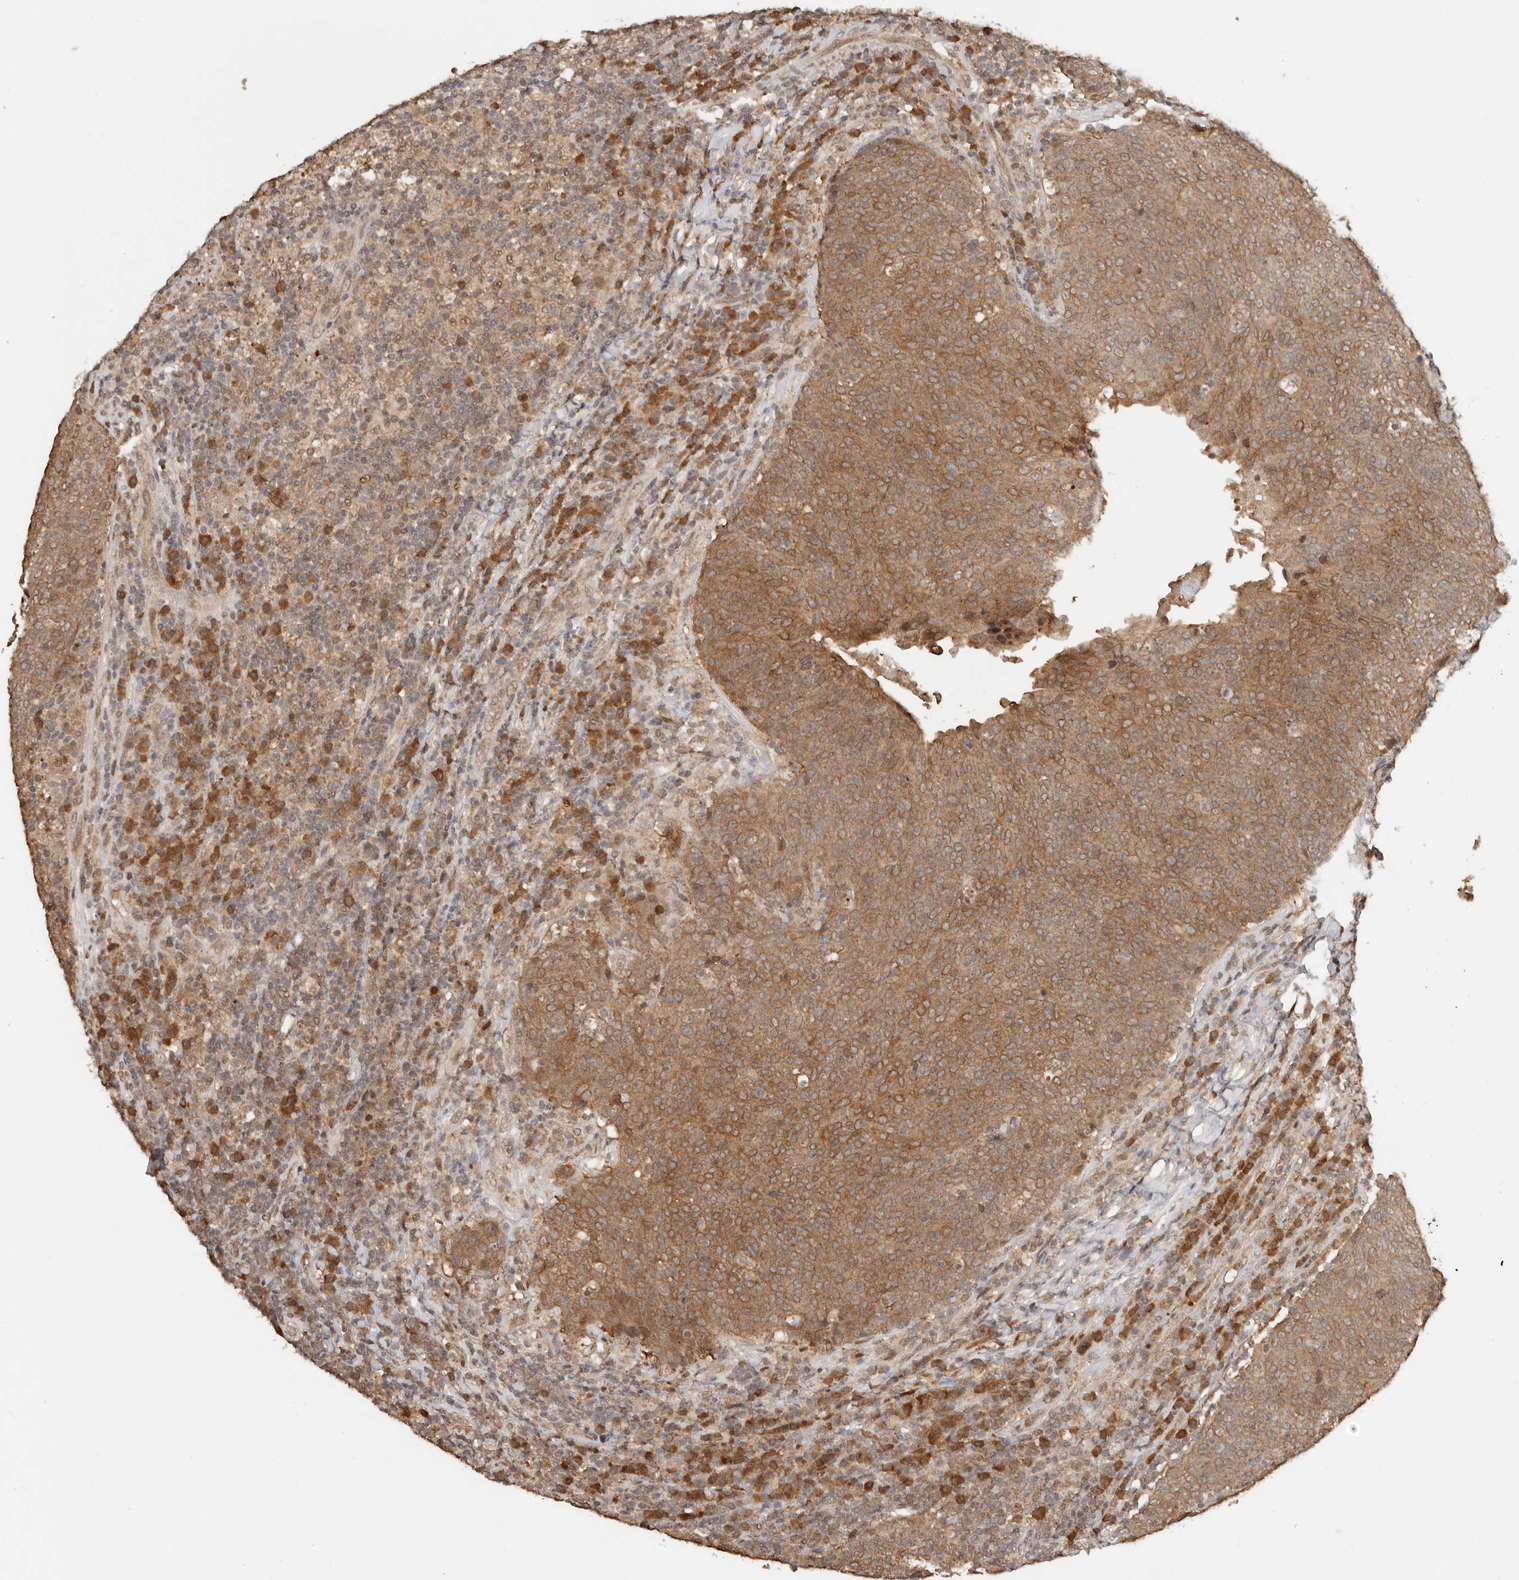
{"staining": {"intensity": "moderate", "quantity": ">75%", "location": "cytoplasmic/membranous"}, "tissue": "head and neck cancer", "cell_type": "Tumor cells", "image_type": "cancer", "snomed": [{"axis": "morphology", "description": "Squamous cell carcinoma, NOS"}, {"axis": "morphology", "description": "Squamous cell carcinoma, metastatic, NOS"}, {"axis": "topography", "description": "Lymph node"}, {"axis": "topography", "description": "Head-Neck"}], "caption": "Protein staining displays moderate cytoplasmic/membranous expression in about >75% of tumor cells in head and neck squamous cell carcinoma. Using DAB (3,3'-diaminobenzidine) (brown) and hematoxylin (blue) stains, captured at high magnification using brightfield microscopy.", "gene": "SEC14L1", "patient": {"sex": "male", "age": 62}}